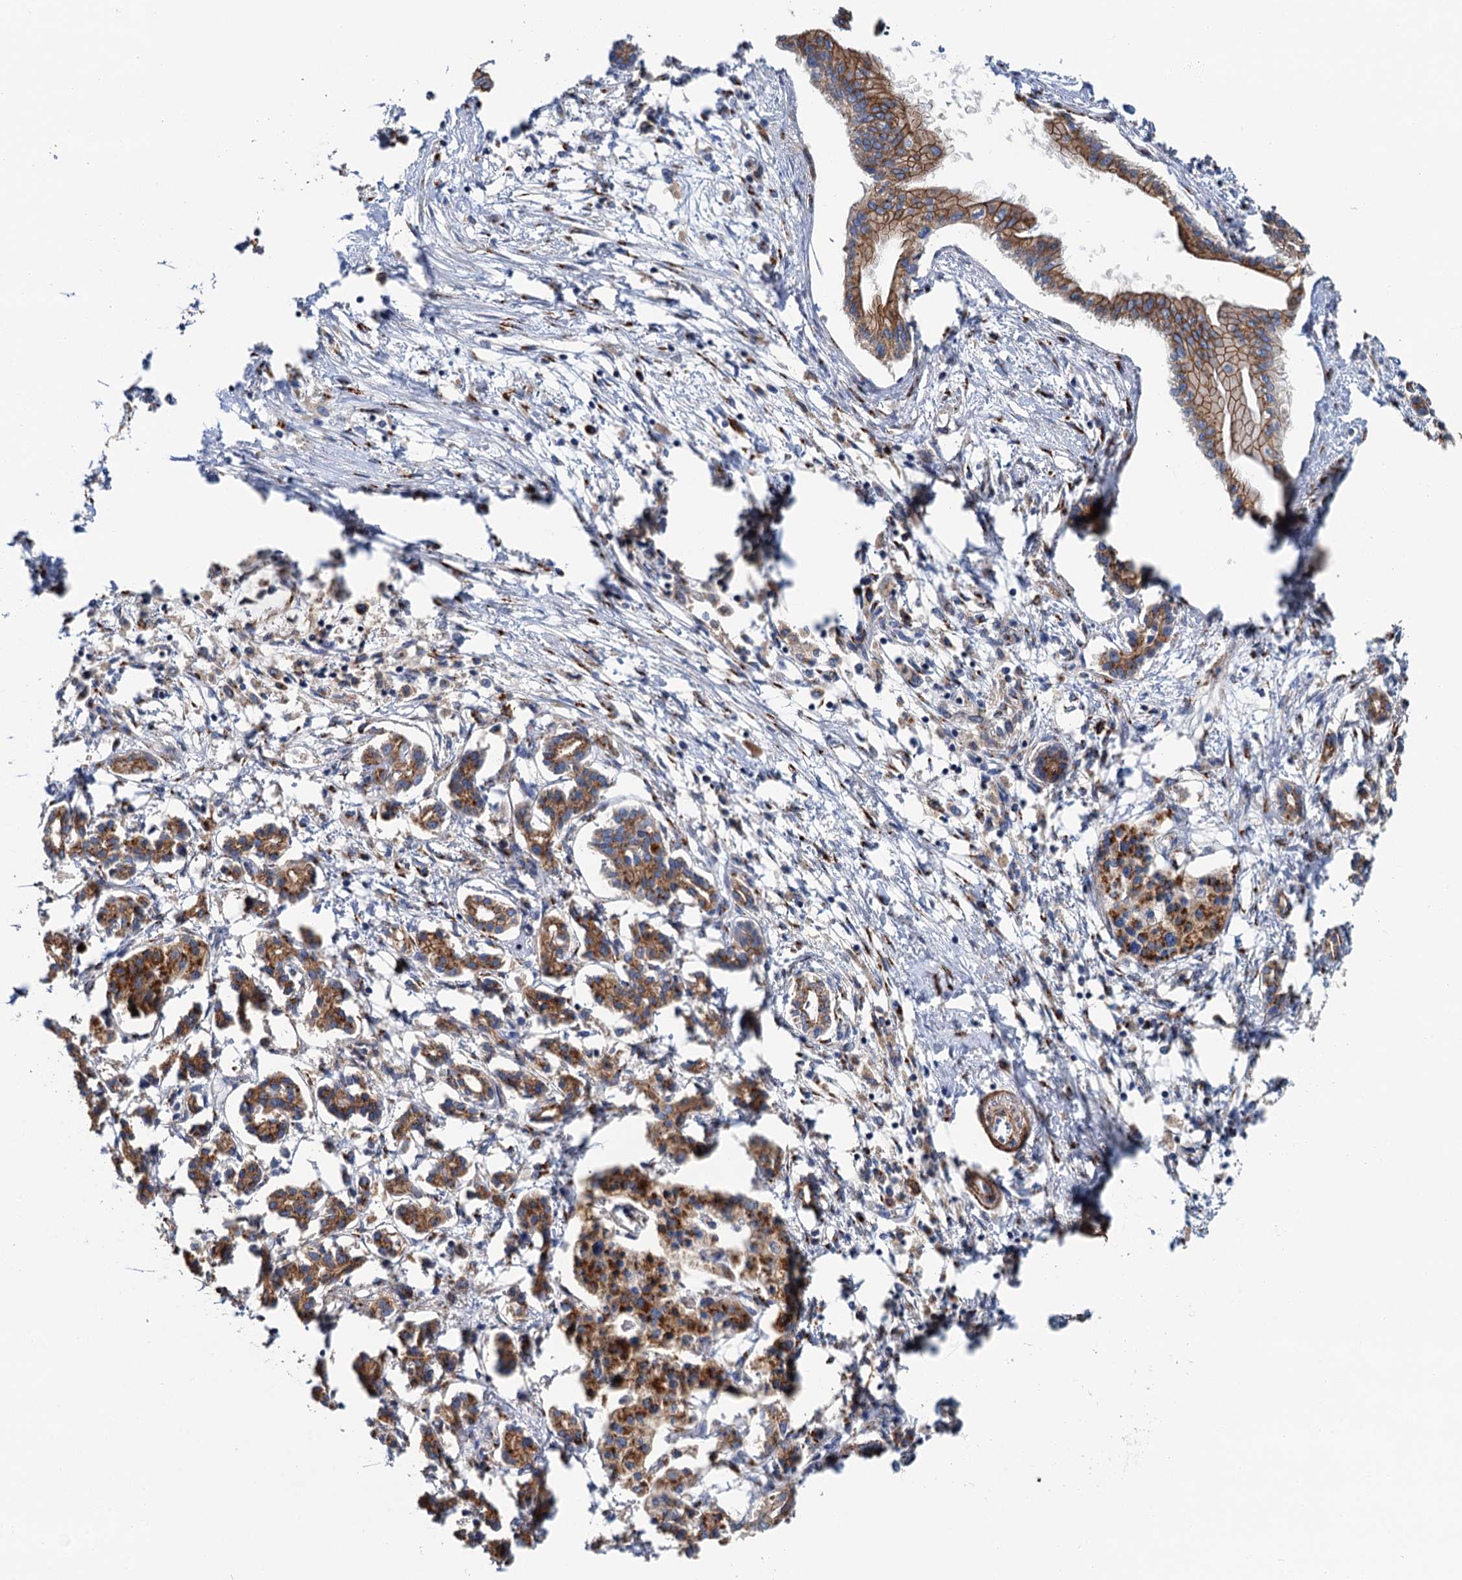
{"staining": {"intensity": "moderate", "quantity": ">75%", "location": "cytoplasmic/membranous"}, "tissue": "pancreatic cancer", "cell_type": "Tumor cells", "image_type": "cancer", "snomed": [{"axis": "morphology", "description": "Adenocarcinoma, NOS"}, {"axis": "topography", "description": "Pancreas"}], "caption": "Immunohistochemical staining of pancreatic cancer demonstrates moderate cytoplasmic/membranous protein expression in about >75% of tumor cells. The staining was performed using DAB (3,3'-diaminobenzidine), with brown indicating positive protein expression. Nuclei are stained blue with hematoxylin.", "gene": "BET1L", "patient": {"sex": "female", "age": 50}}